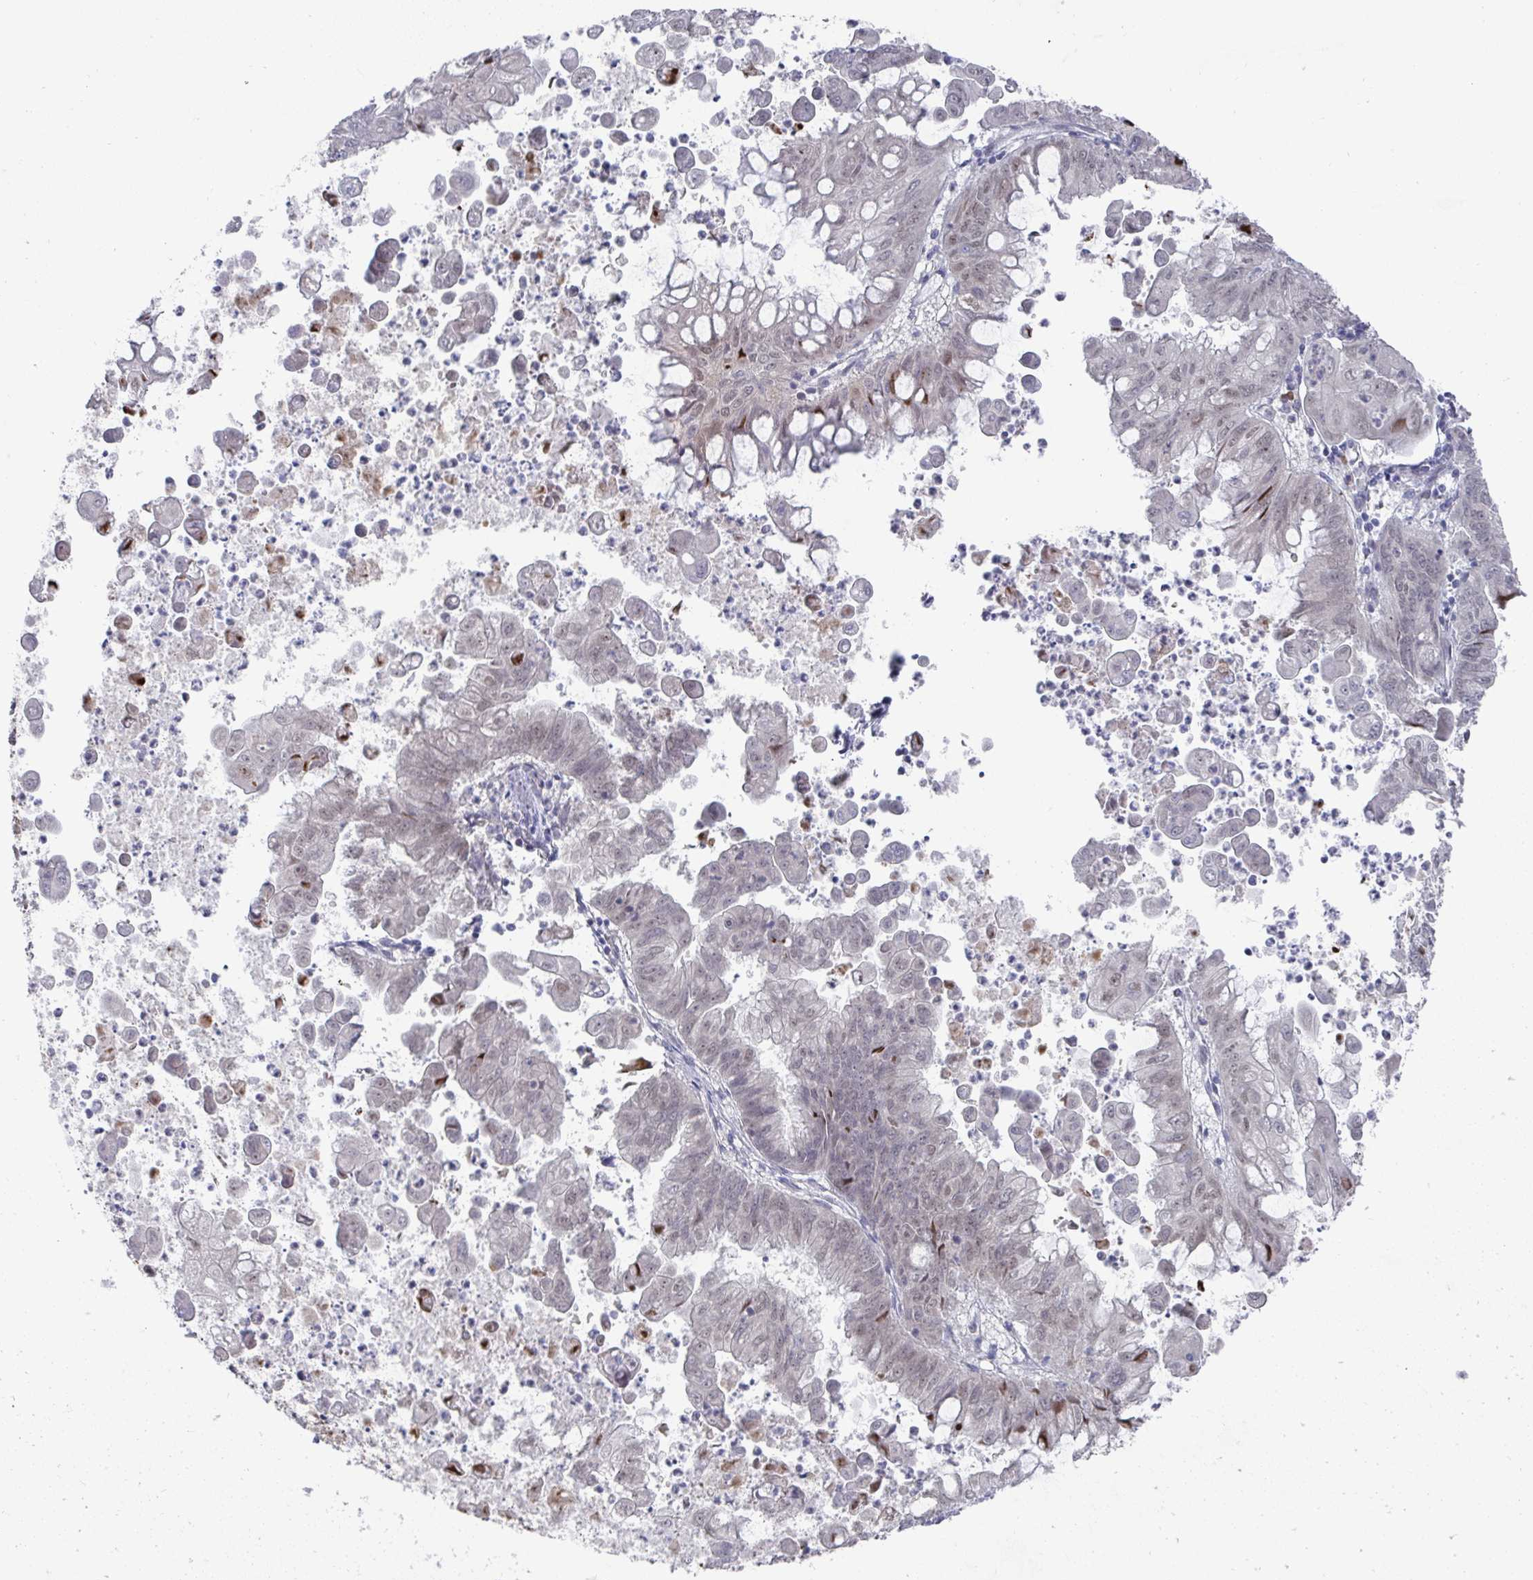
{"staining": {"intensity": "weak", "quantity": "25%-75%", "location": "nuclear"}, "tissue": "stomach cancer", "cell_type": "Tumor cells", "image_type": "cancer", "snomed": [{"axis": "morphology", "description": "Adenocarcinoma, NOS"}, {"axis": "topography", "description": "Stomach, upper"}], "caption": "This histopathology image shows stomach cancer stained with immunohistochemistry to label a protein in brown. The nuclear of tumor cells show weak positivity for the protein. Nuclei are counter-stained blue.", "gene": "JMJD1C", "patient": {"sex": "male", "age": 80}}